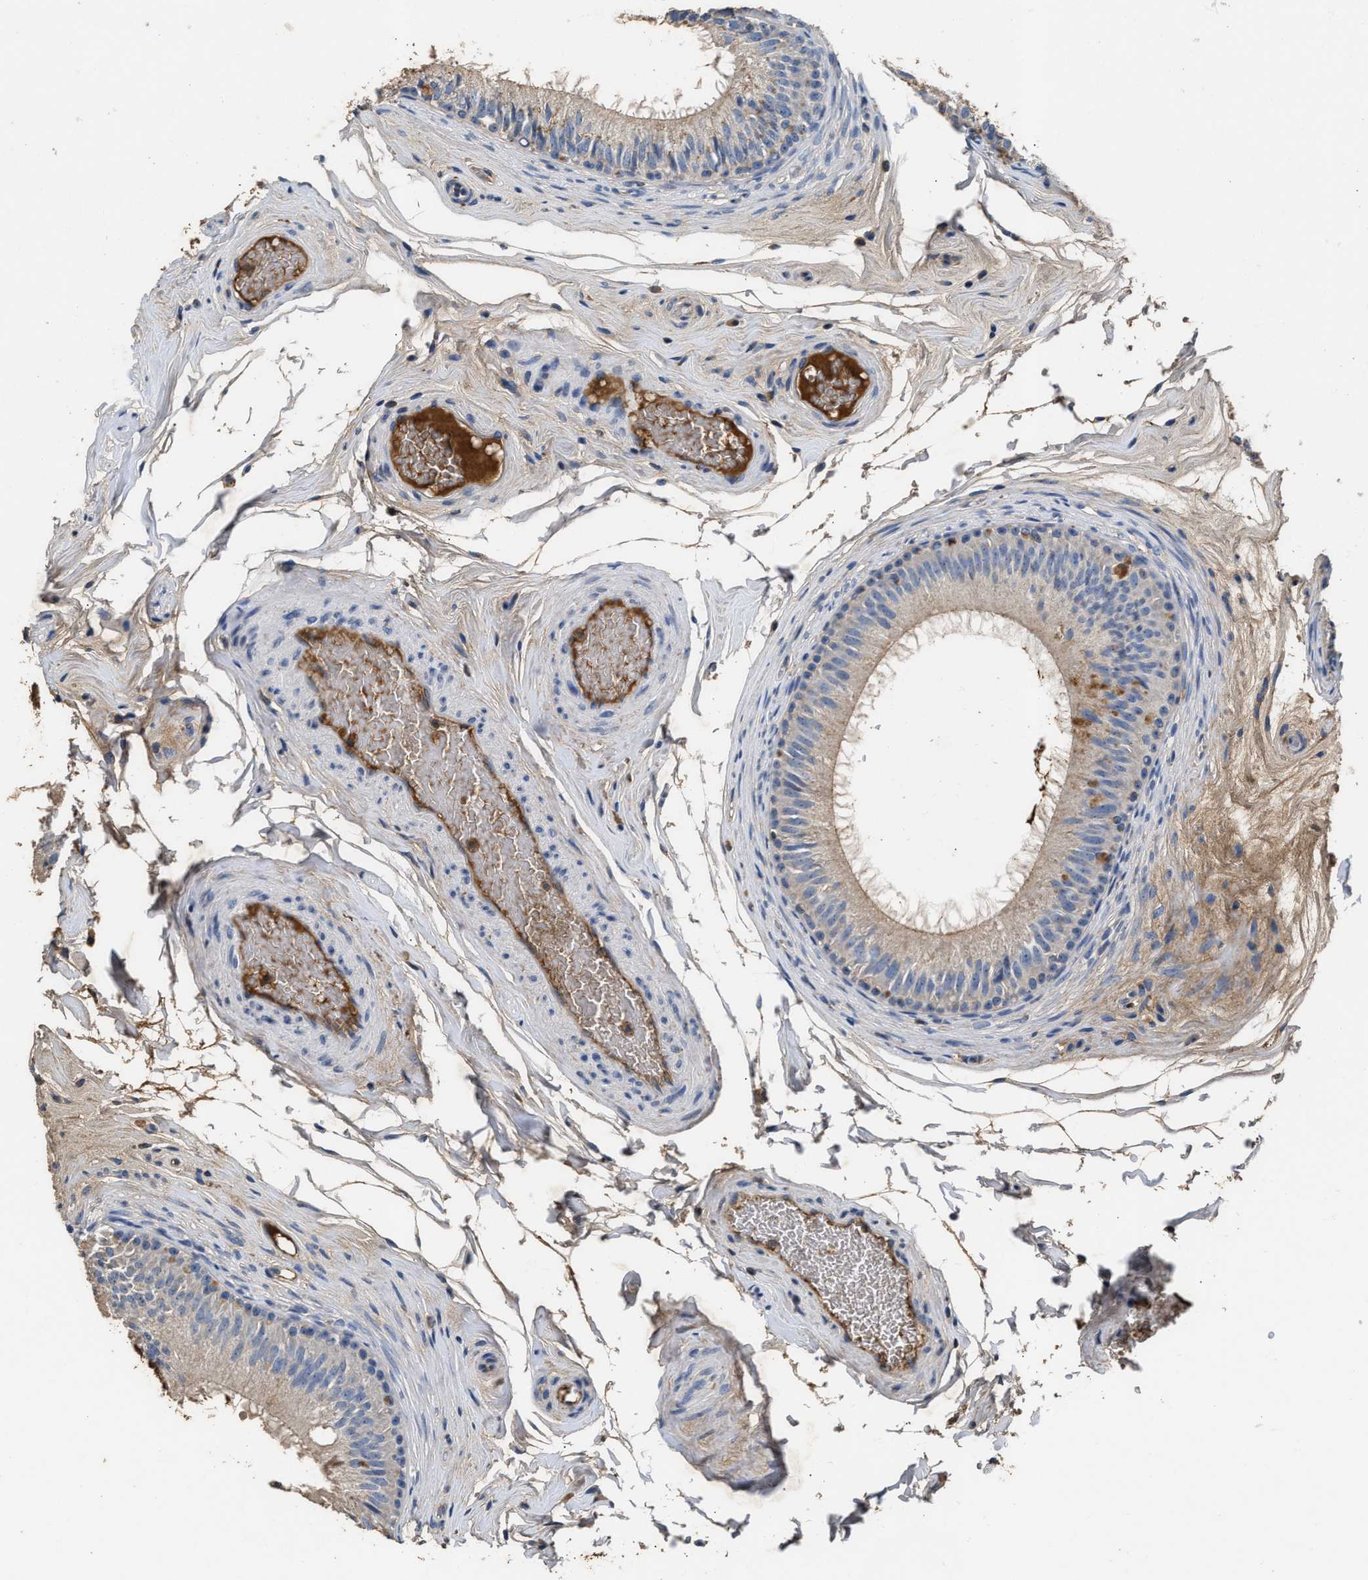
{"staining": {"intensity": "moderate", "quantity": "<25%", "location": "cytoplasmic/membranous"}, "tissue": "epididymis", "cell_type": "Glandular cells", "image_type": "normal", "snomed": [{"axis": "morphology", "description": "Normal tissue, NOS"}, {"axis": "topography", "description": "Testis"}, {"axis": "topography", "description": "Epididymis"}], "caption": "IHC micrograph of normal epididymis: human epididymis stained using immunohistochemistry exhibits low levels of moderate protein expression localized specifically in the cytoplasmic/membranous of glandular cells, appearing as a cytoplasmic/membranous brown color.", "gene": "C3", "patient": {"sex": "male", "age": 36}}